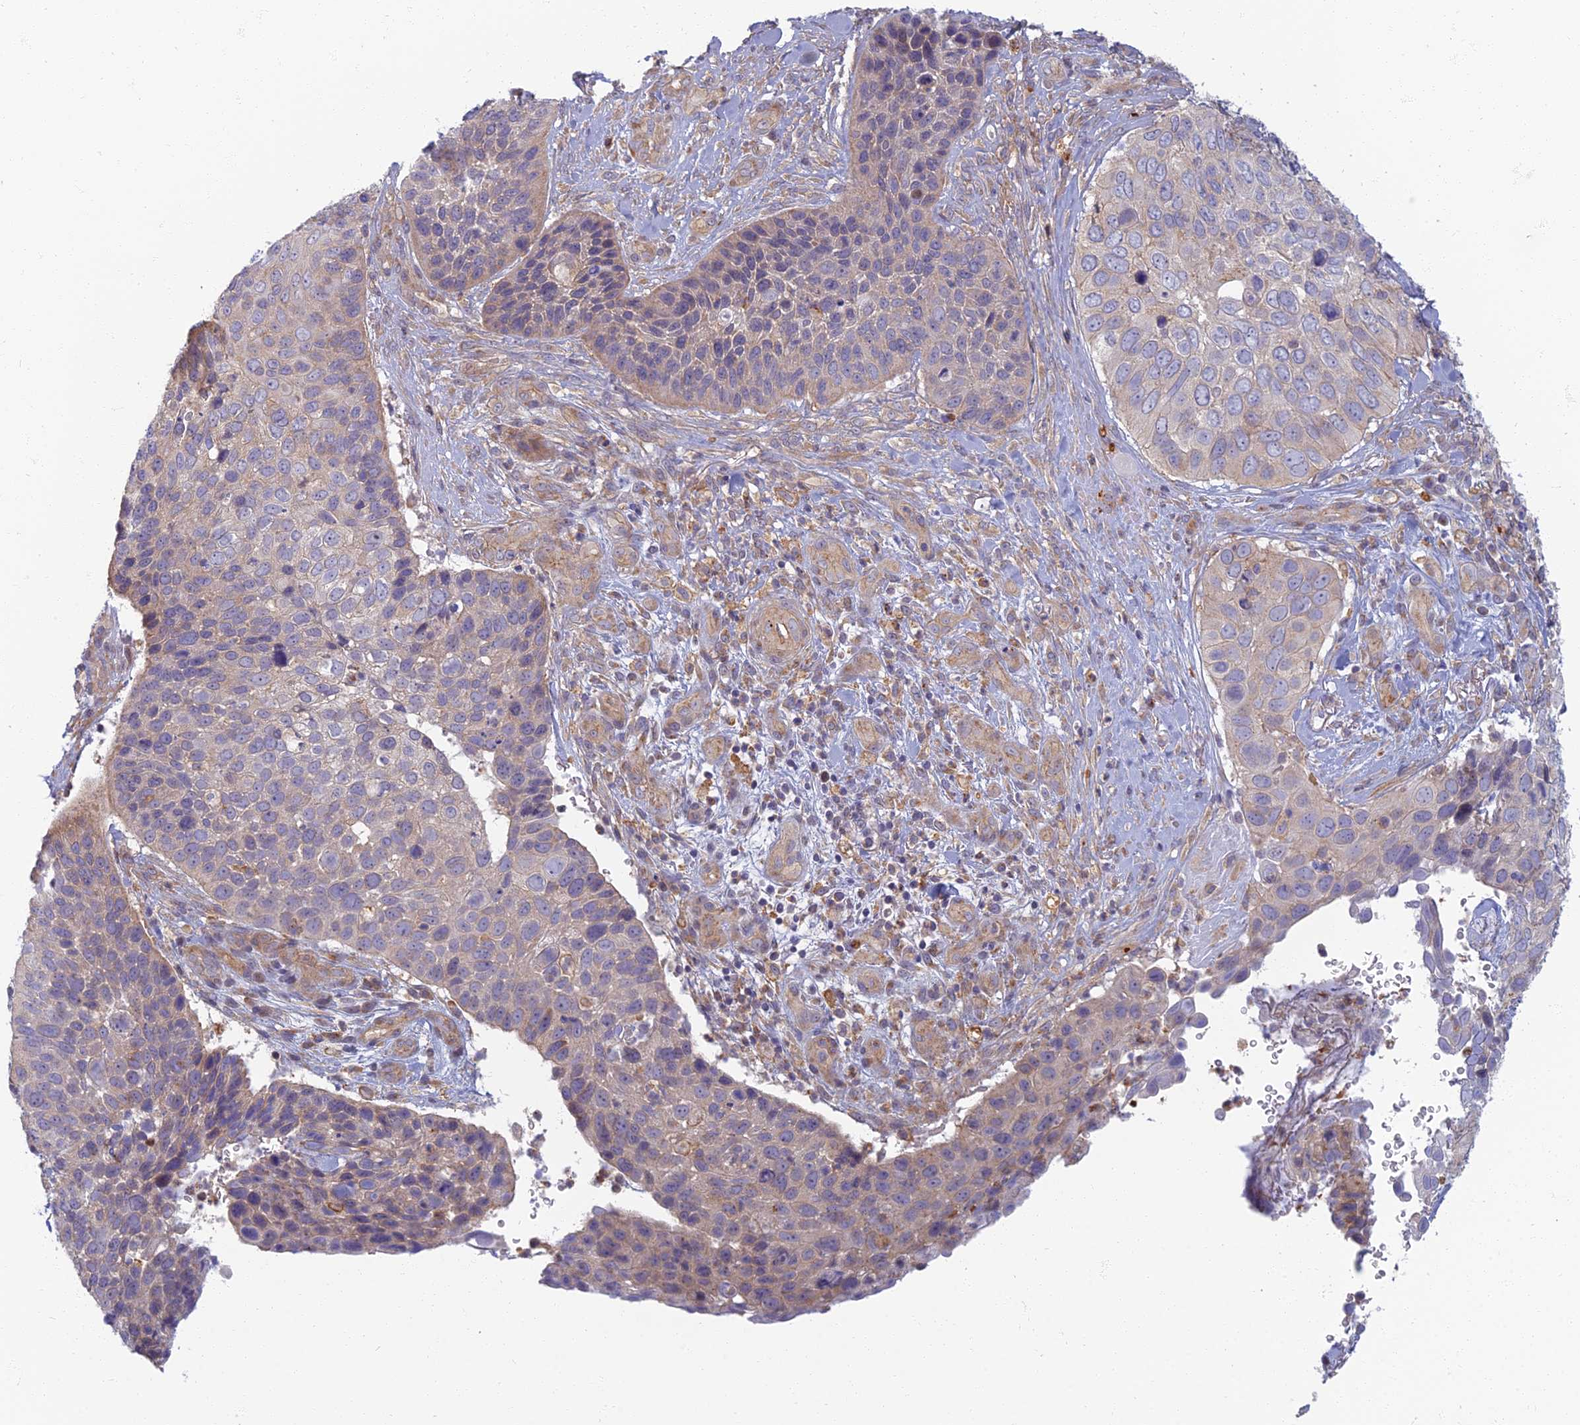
{"staining": {"intensity": "weak", "quantity": "<25%", "location": "cytoplasmic/membranous"}, "tissue": "skin cancer", "cell_type": "Tumor cells", "image_type": "cancer", "snomed": [{"axis": "morphology", "description": "Basal cell carcinoma"}, {"axis": "topography", "description": "Skin"}], "caption": "Skin cancer stained for a protein using IHC displays no expression tumor cells.", "gene": "PROX2", "patient": {"sex": "female", "age": 74}}